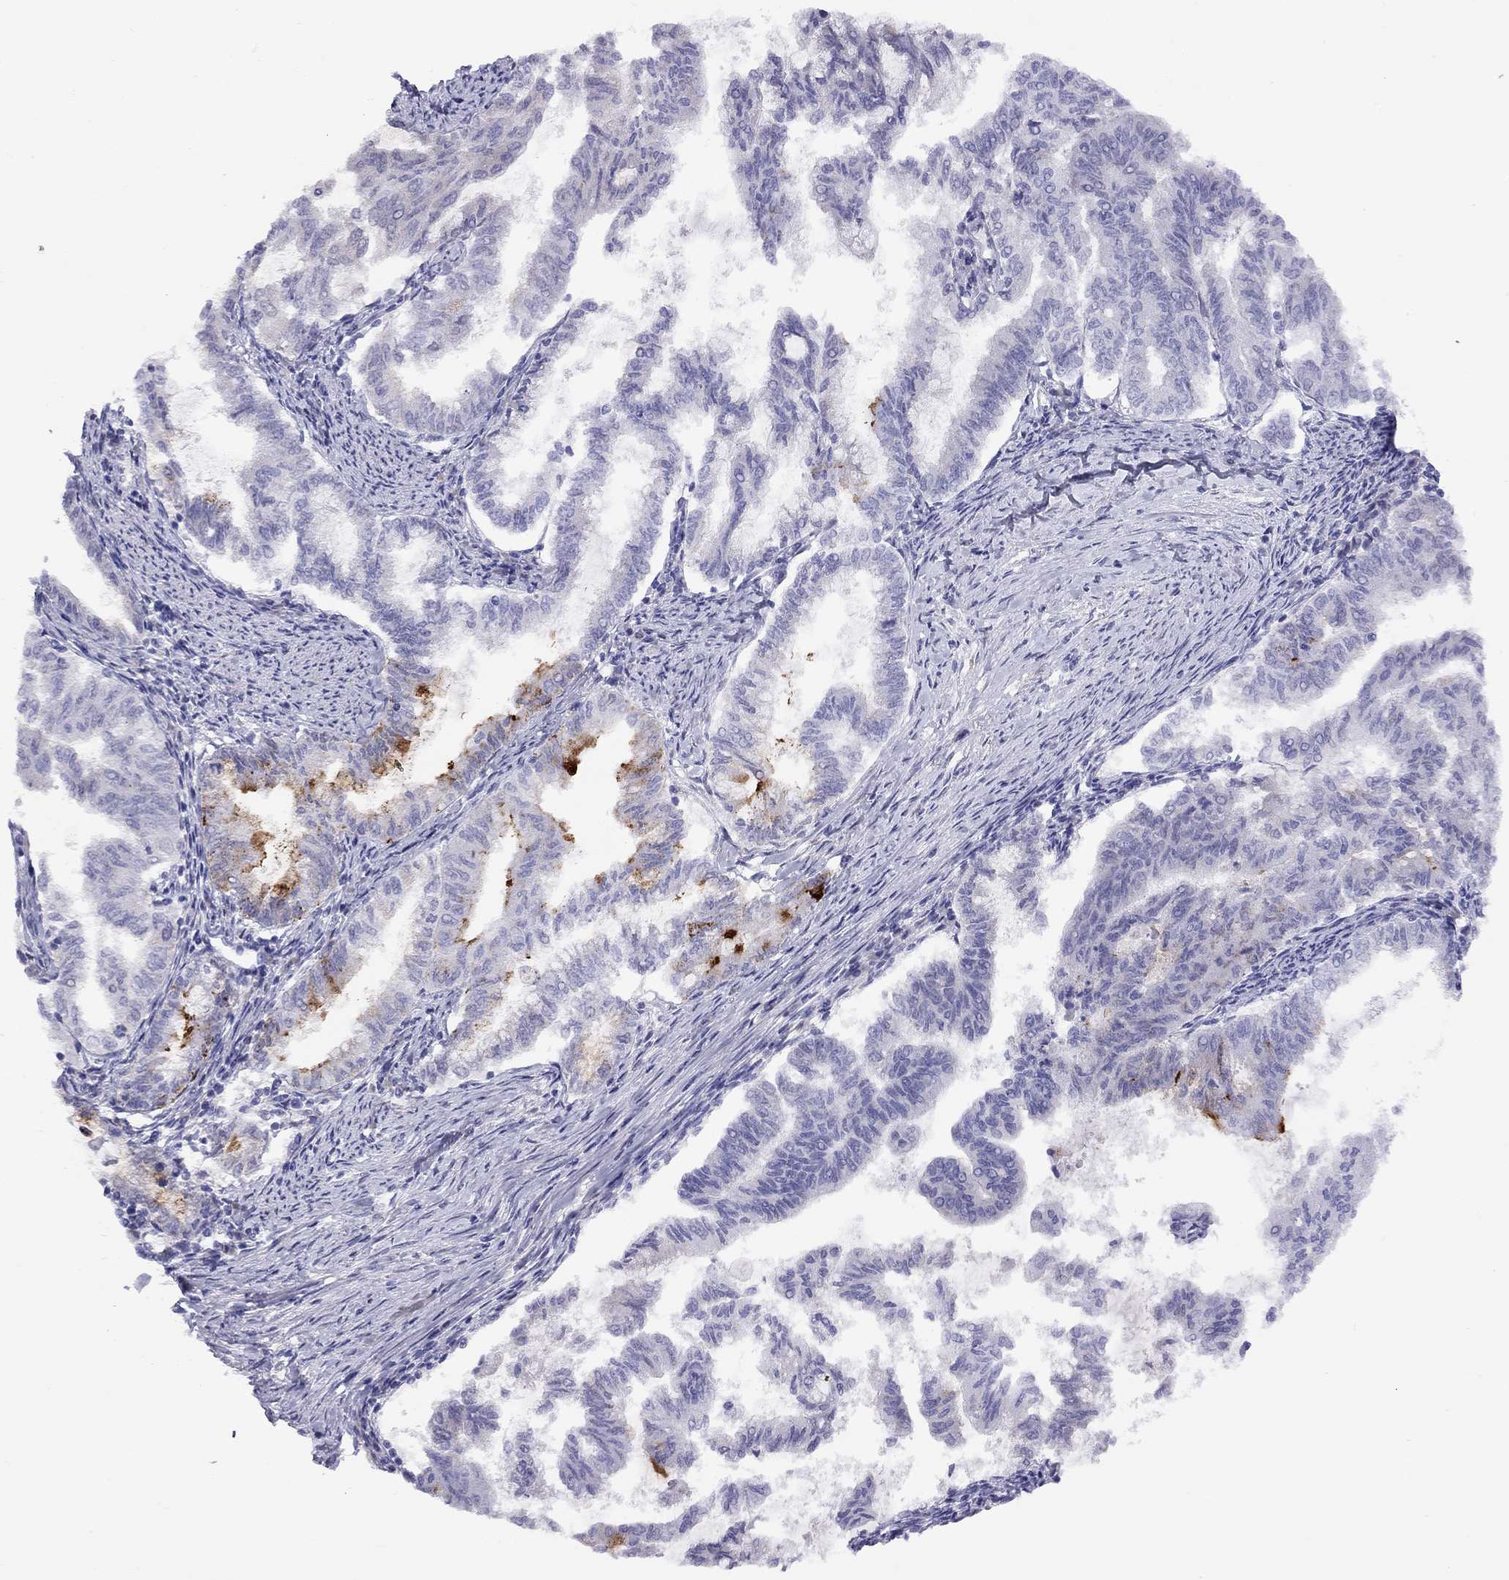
{"staining": {"intensity": "negative", "quantity": "none", "location": "none"}, "tissue": "endometrial cancer", "cell_type": "Tumor cells", "image_type": "cancer", "snomed": [{"axis": "morphology", "description": "Adenocarcinoma, NOS"}, {"axis": "topography", "description": "Endometrium"}], "caption": "Endometrial cancer (adenocarcinoma) stained for a protein using immunohistochemistry (IHC) reveals no staining tumor cells.", "gene": "CPNE4", "patient": {"sex": "female", "age": 79}}